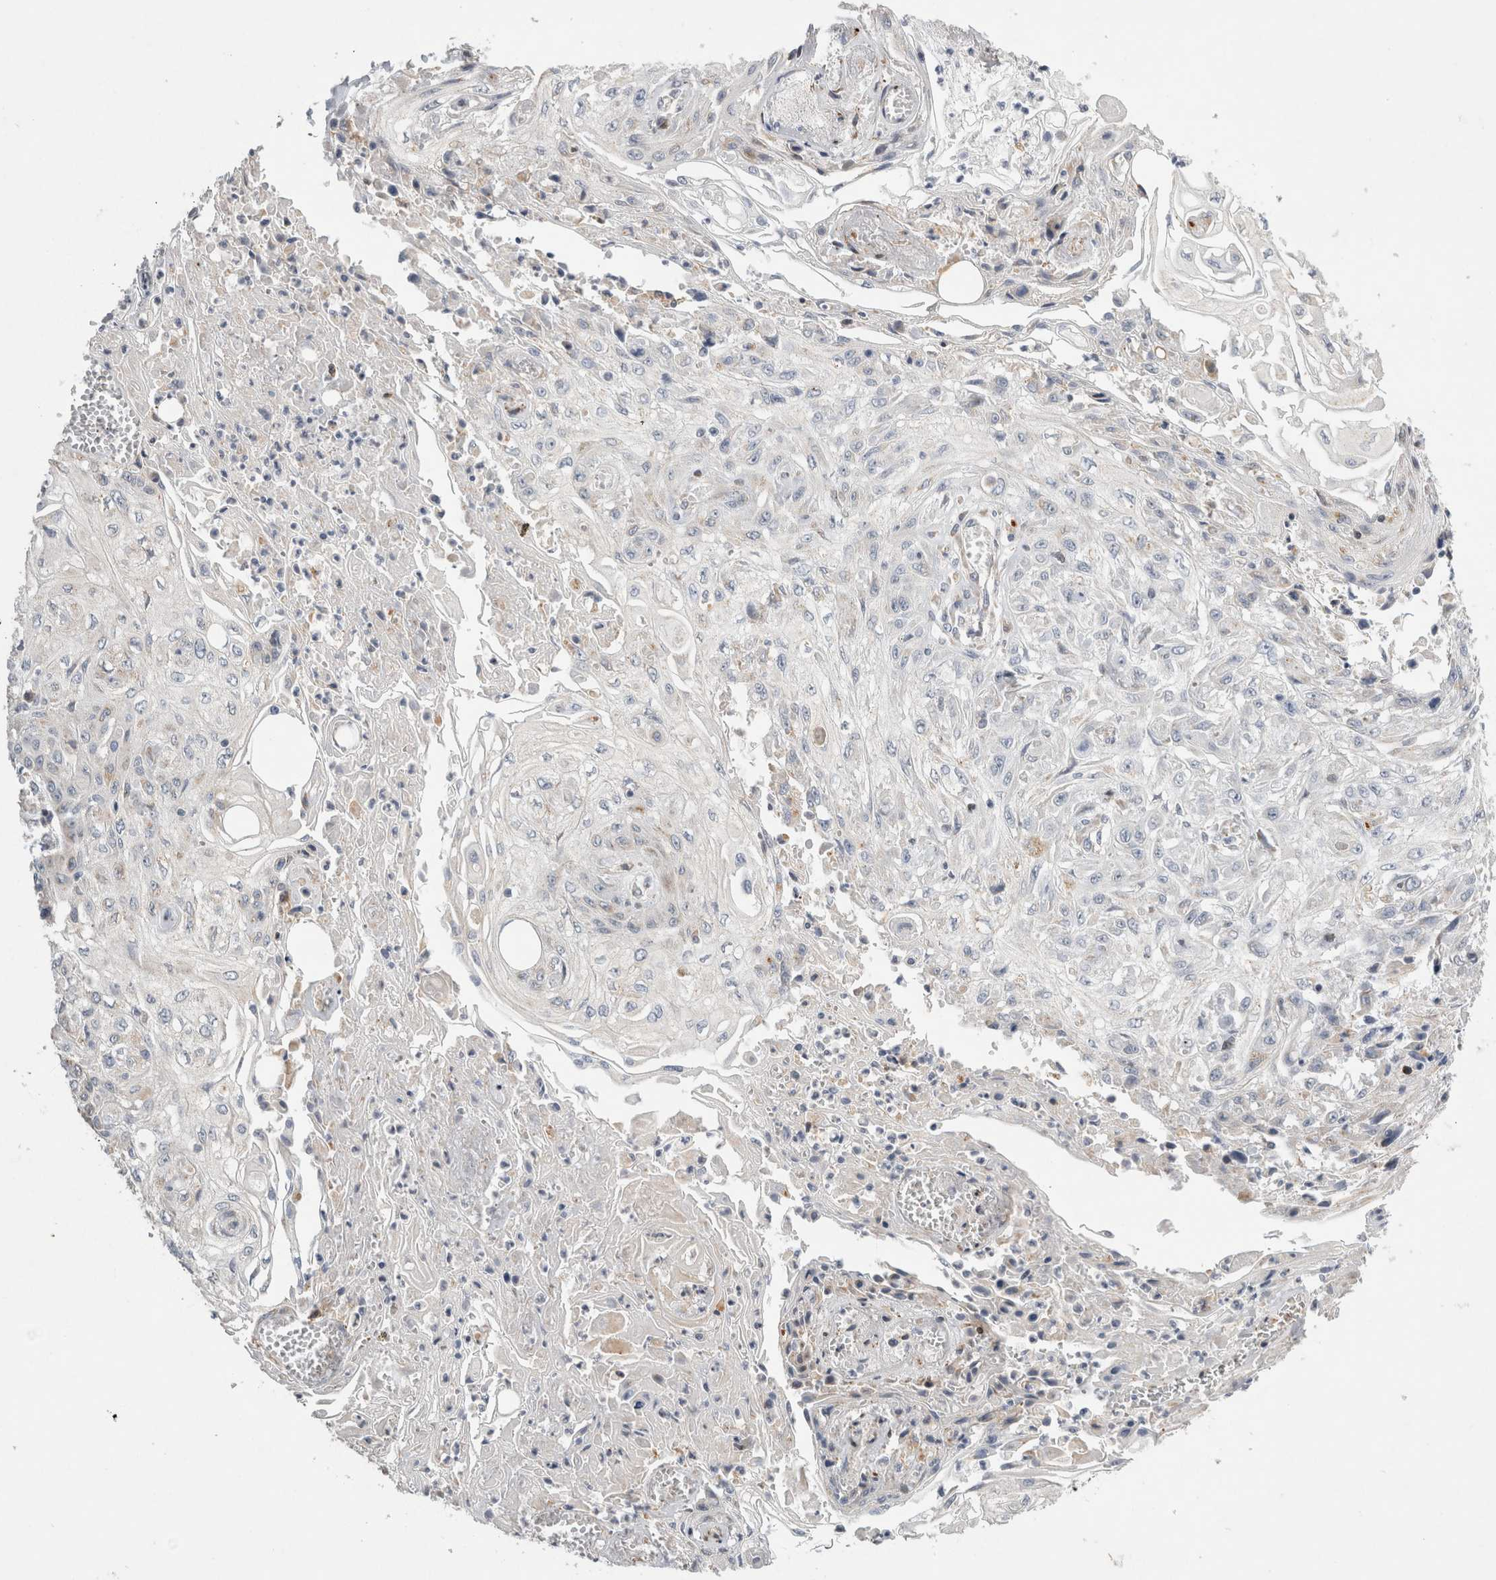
{"staining": {"intensity": "negative", "quantity": "none", "location": "none"}, "tissue": "skin cancer", "cell_type": "Tumor cells", "image_type": "cancer", "snomed": [{"axis": "morphology", "description": "Squamous cell carcinoma, NOS"}, {"axis": "morphology", "description": "Squamous cell carcinoma, metastatic, NOS"}, {"axis": "topography", "description": "Skin"}, {"axis": "topography", "description": "Lymph node"}], "caption": "Skin cancer stained for a protein using IHC displays no staining tumor cells.", "gene": "TRMT9B", "patient": {"sex": "male", "age": 75}}